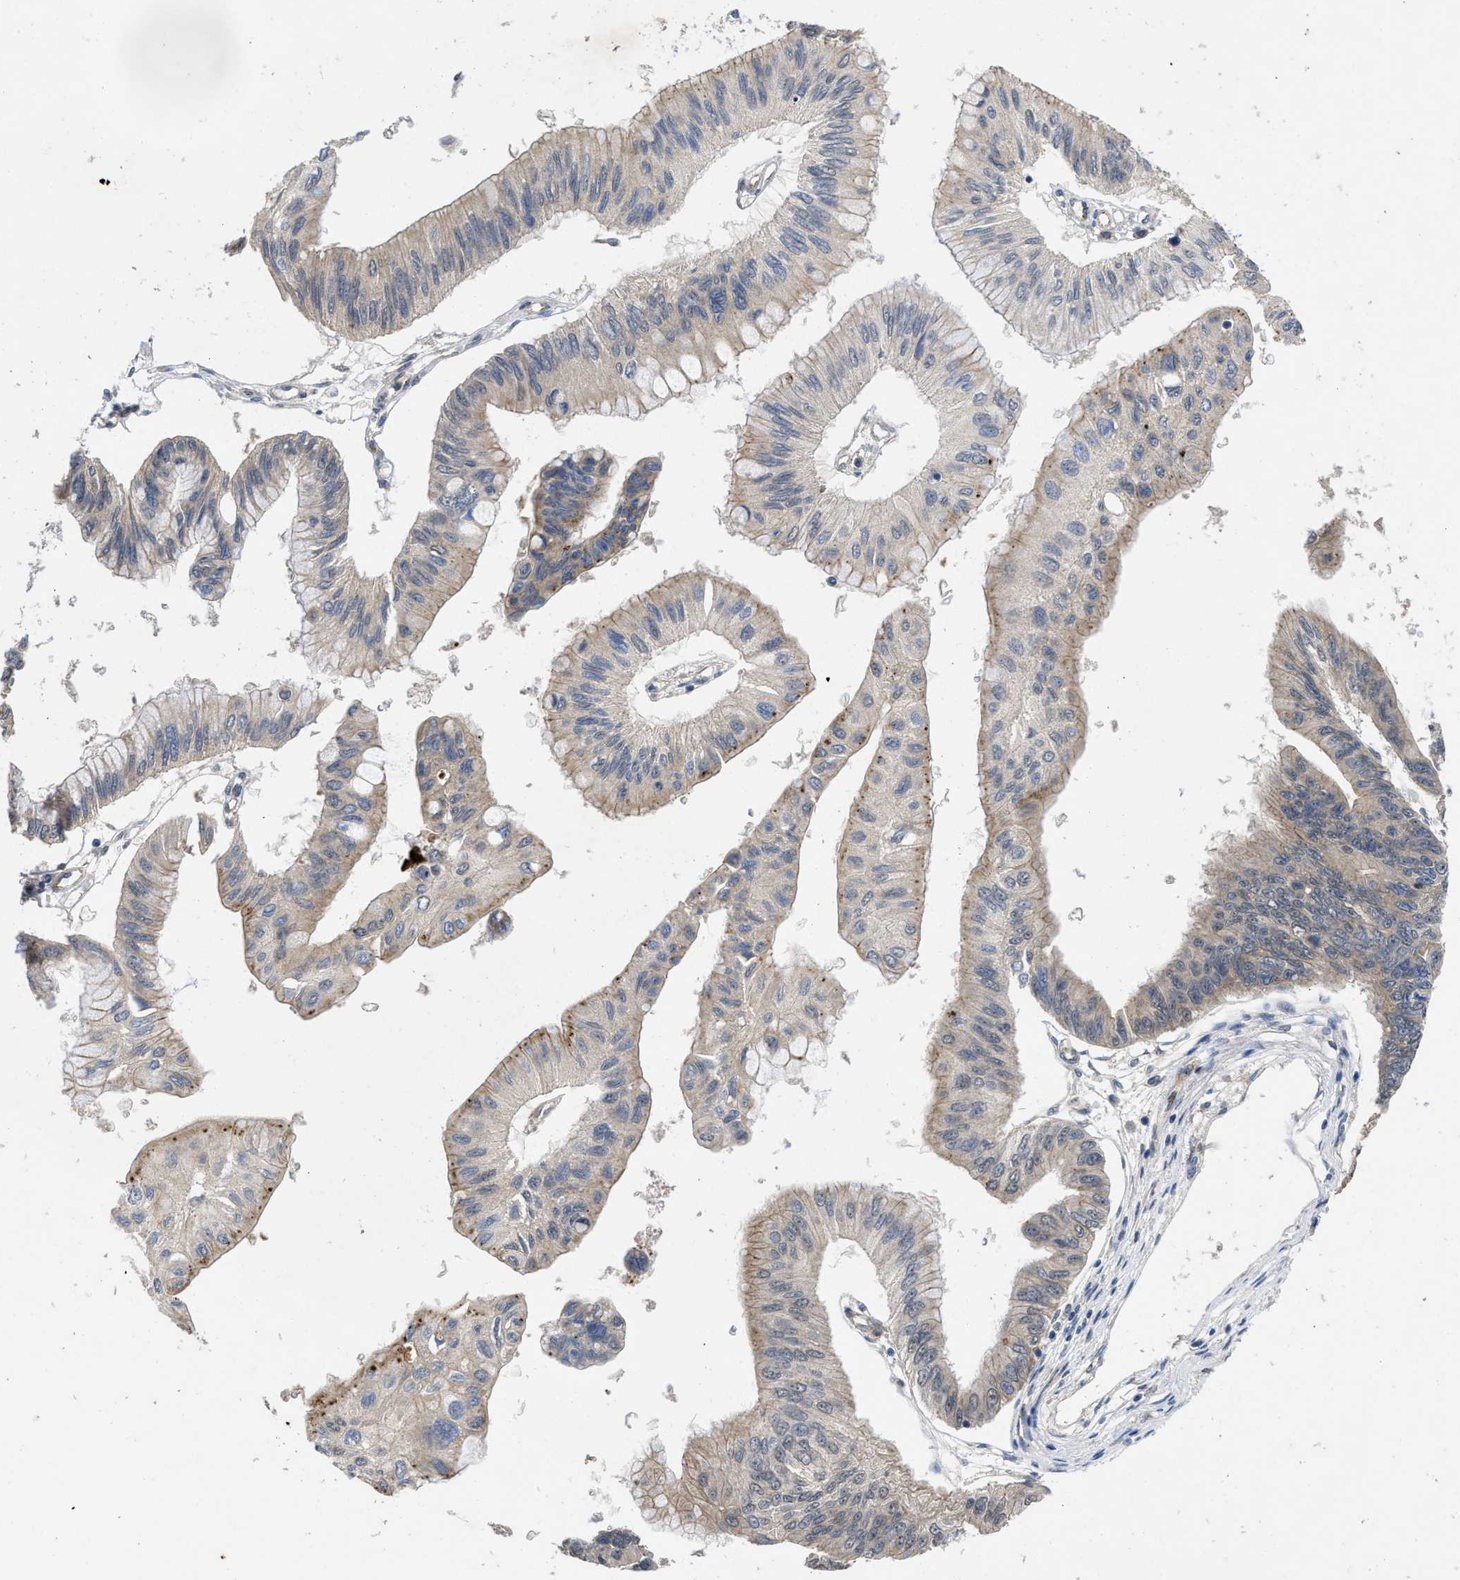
{"staining": {"intensity": "weak", "quantity": "<25%", "location": "cytoplasmic/membranous"}, "tissue": "pancreatic cancer", "cell_type": "Tumor cells", "image_type": "cancer", "snomed": [{"axis": "morphology", "description": "Adenocarcinoma, NOS"}, {"axis": "topography", "description": "Pancreas"}], "caption": "High magnification brightfield microscopy of pancreatic adenocarcinoma stained with DAB (3,3'-diaminobenzidine) (brown) and counterstained with hematoxylin (blue): tumor cells show no significant staining. (DAB IHC with hematoxylin counter stain).", "gene": "PKD2", "patient": {"sex": "female", "age": 77}}